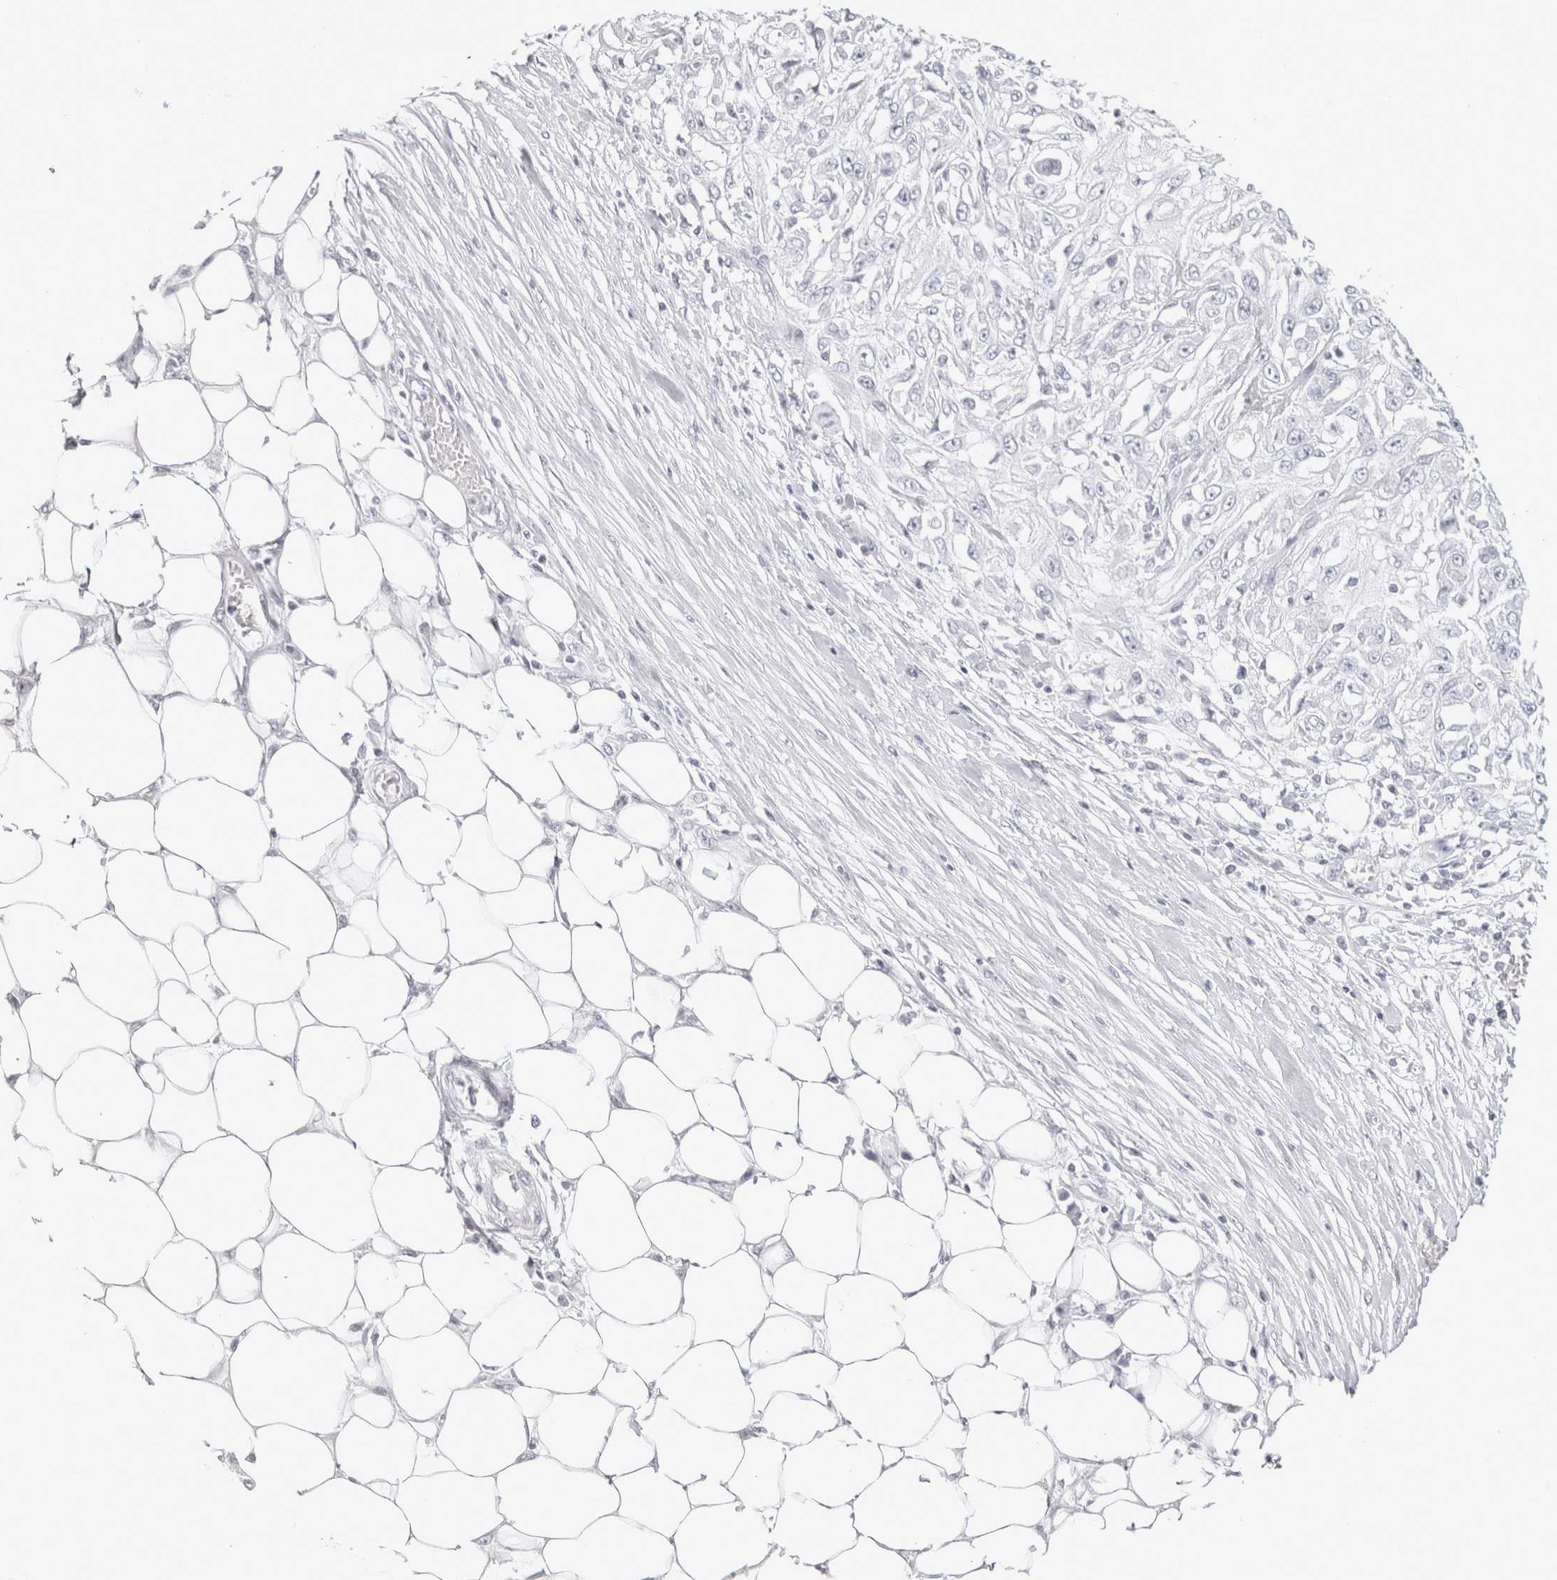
{"staining": {"intensity": "negative", "quantity": "none", "location": "none"}, "tissue": "skin cancer", "cell_type": "Tumor cells", "image_type": "cancer", "snomed": [{"axis": "morphology", "description": "Squamous cell carcinoma, NOS"}, {"axis": "morphology", "description": "Squamous cell carcinoma, metastatic, NOS"}, {"axis": "topography", "description": "Skin"}, {"axis": "topography", "description": "Lymph node"}], "caption": "Skin cancer (squamous cell carcinoma) was stained to show a protein in brown. There is no significant positivity in tumor cells.", "gene": "GARIN1A", "patient": {"sex": "male", "age": 75}}